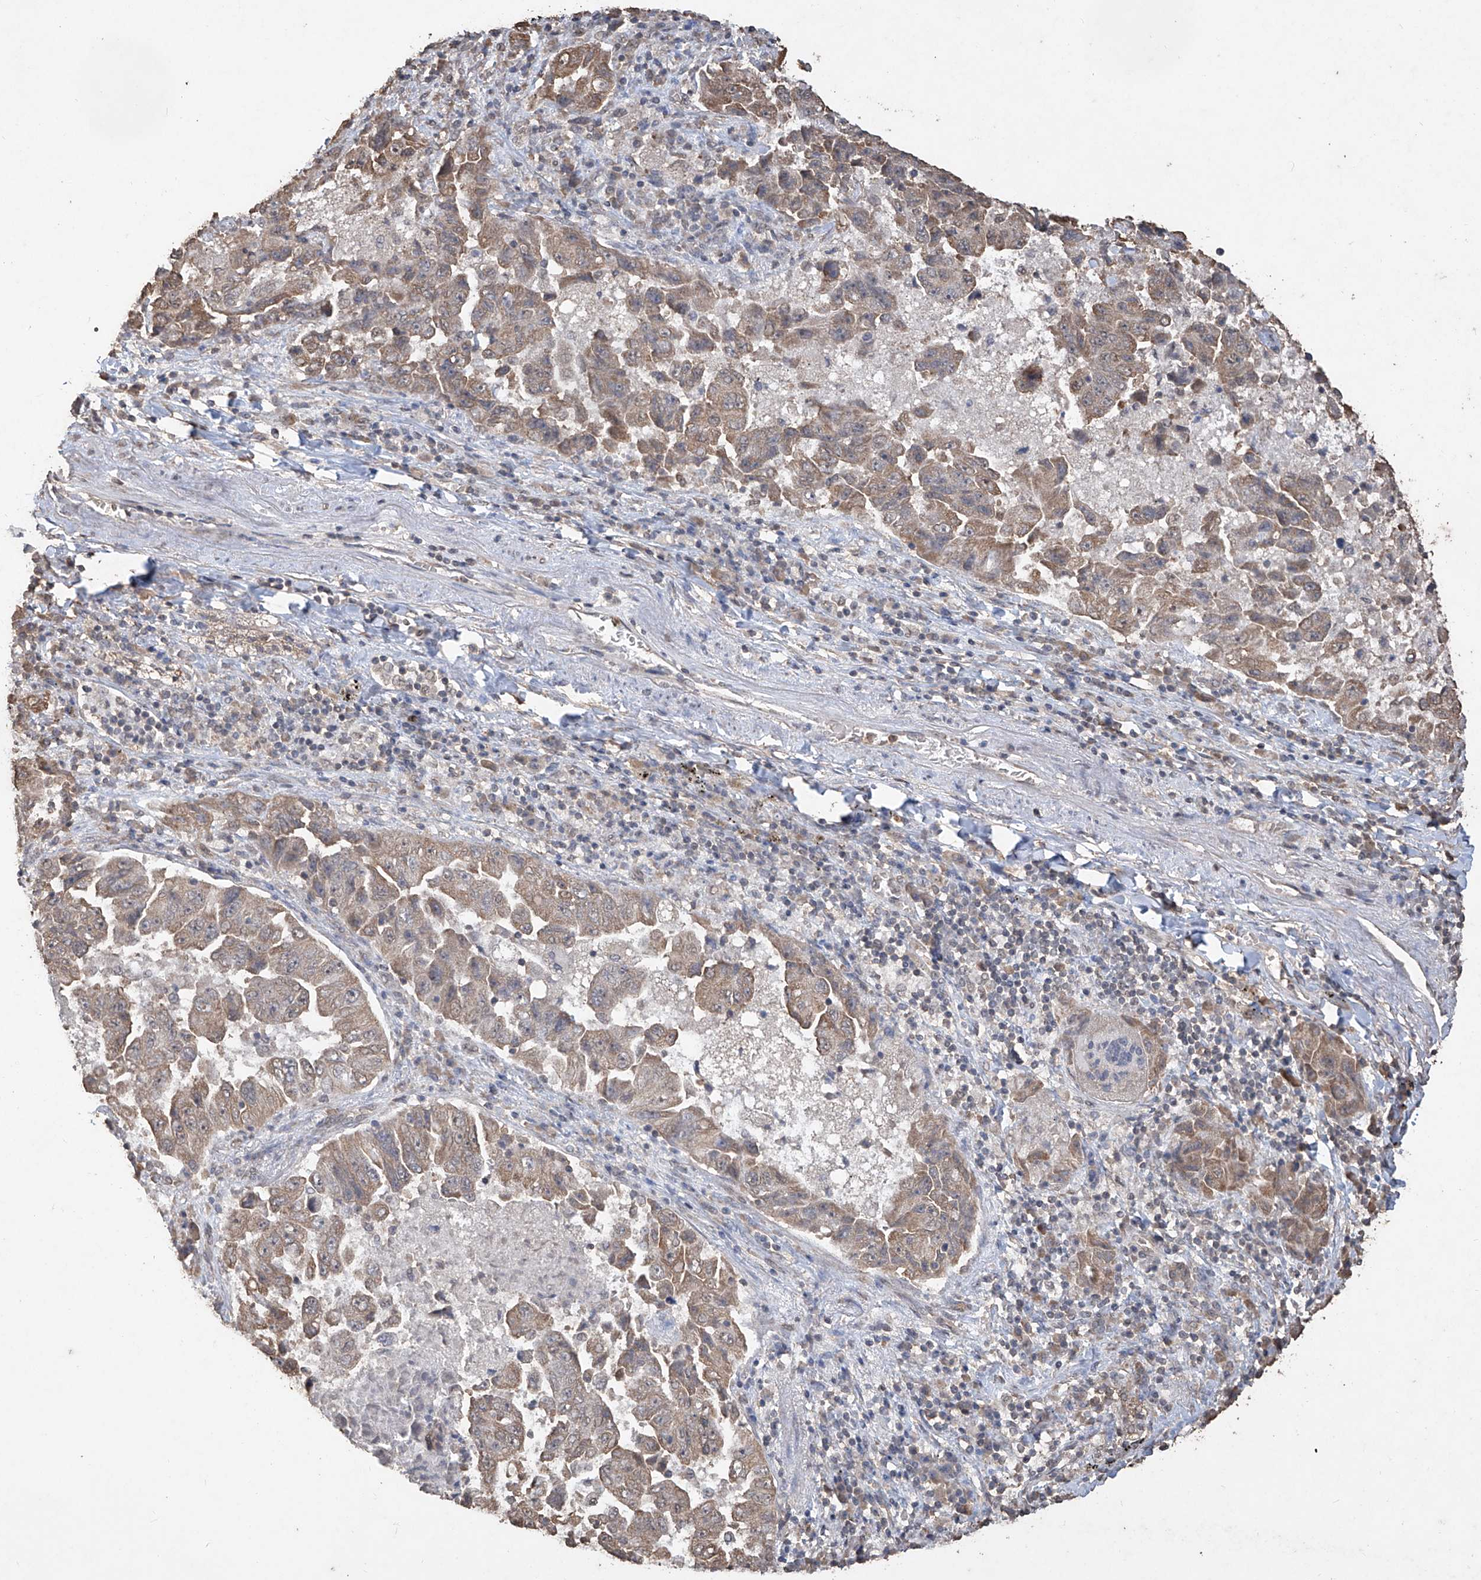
{"staining": {"intensity": "moderate", "quantity": ">75%", "location": "cytoplasmic/membranous"}, "tissue": "lung cancer", "cell_type": "Tumor cells", "image_type": "cancer", "snomed": [{"axis": "morphology", "description": "Adenocarcinoma, NOS"}, {"axis": "topography", "description": "Lung"}], "caption": "About >75% of tumor cells in adenocarcinoma (lung) exhibit moderate cytoplasmic/membranous protein staining as visualized by brown immunohistochemical staining.", "gene": "ELOVL1", "patient": {"sex": "female", "age": 51}}